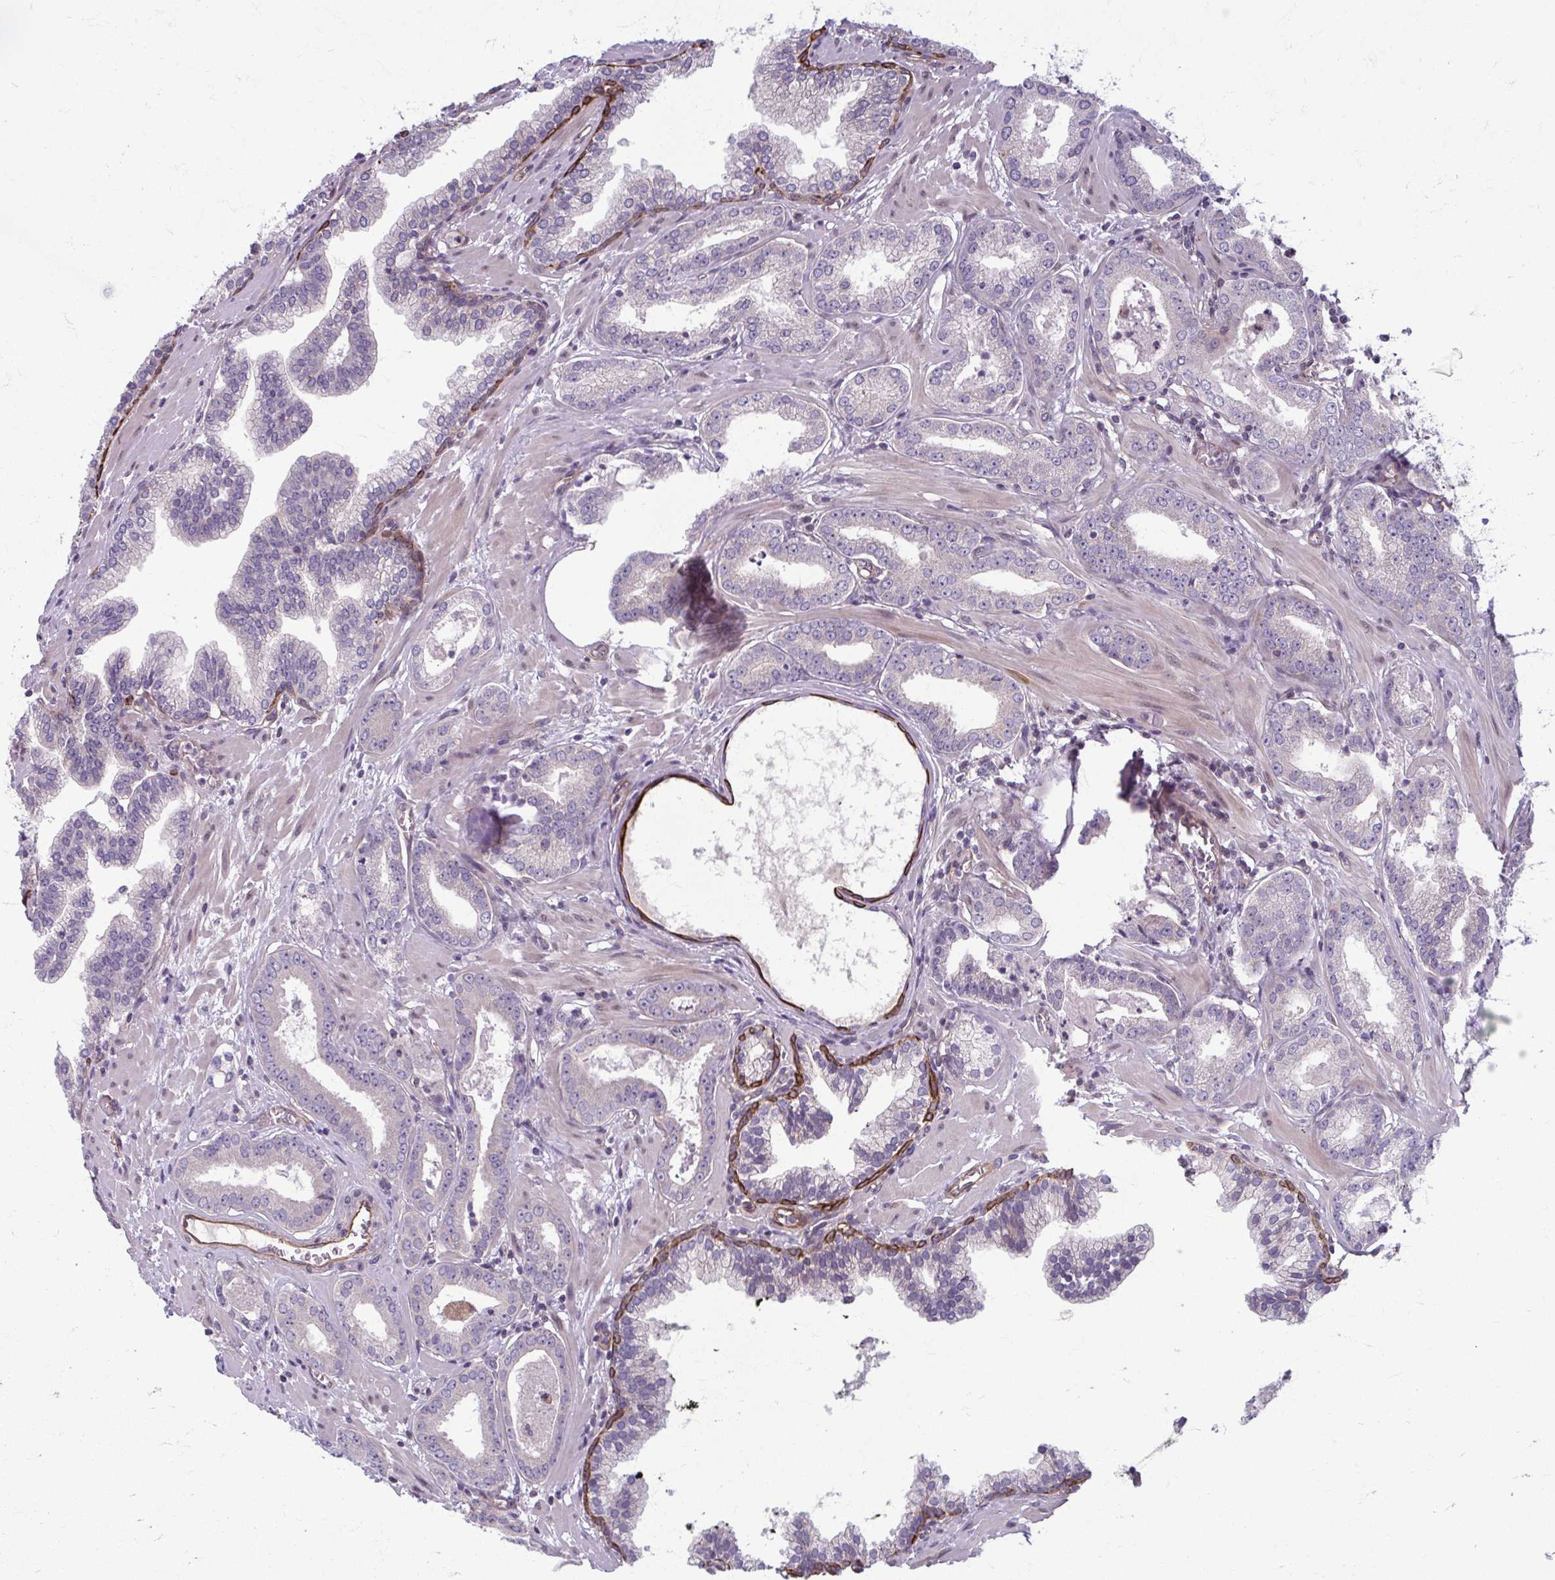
{"staining": {"intensity": "negative", "quantity": "none", "location": "none"}, "tissue": "prostate cancer", "cell_type": "Tumor cells", "image_type": "cancer", "snomed": [{"axis": "morphology", "description": "Adenocarcinoma, Low grade"}, {"axis": "topography", "description": "Prostate"}], "caption": "The micrograph demonstrates no significant expression in tumor cells of adenocarcinoma (low-grade) (prostate). (DAB (3,3'-diaminobenzidine) immunohistochemistry (IHC), high magnification).", "gene": "EID2B", "patient": {"sex": "male", "age": 64}}